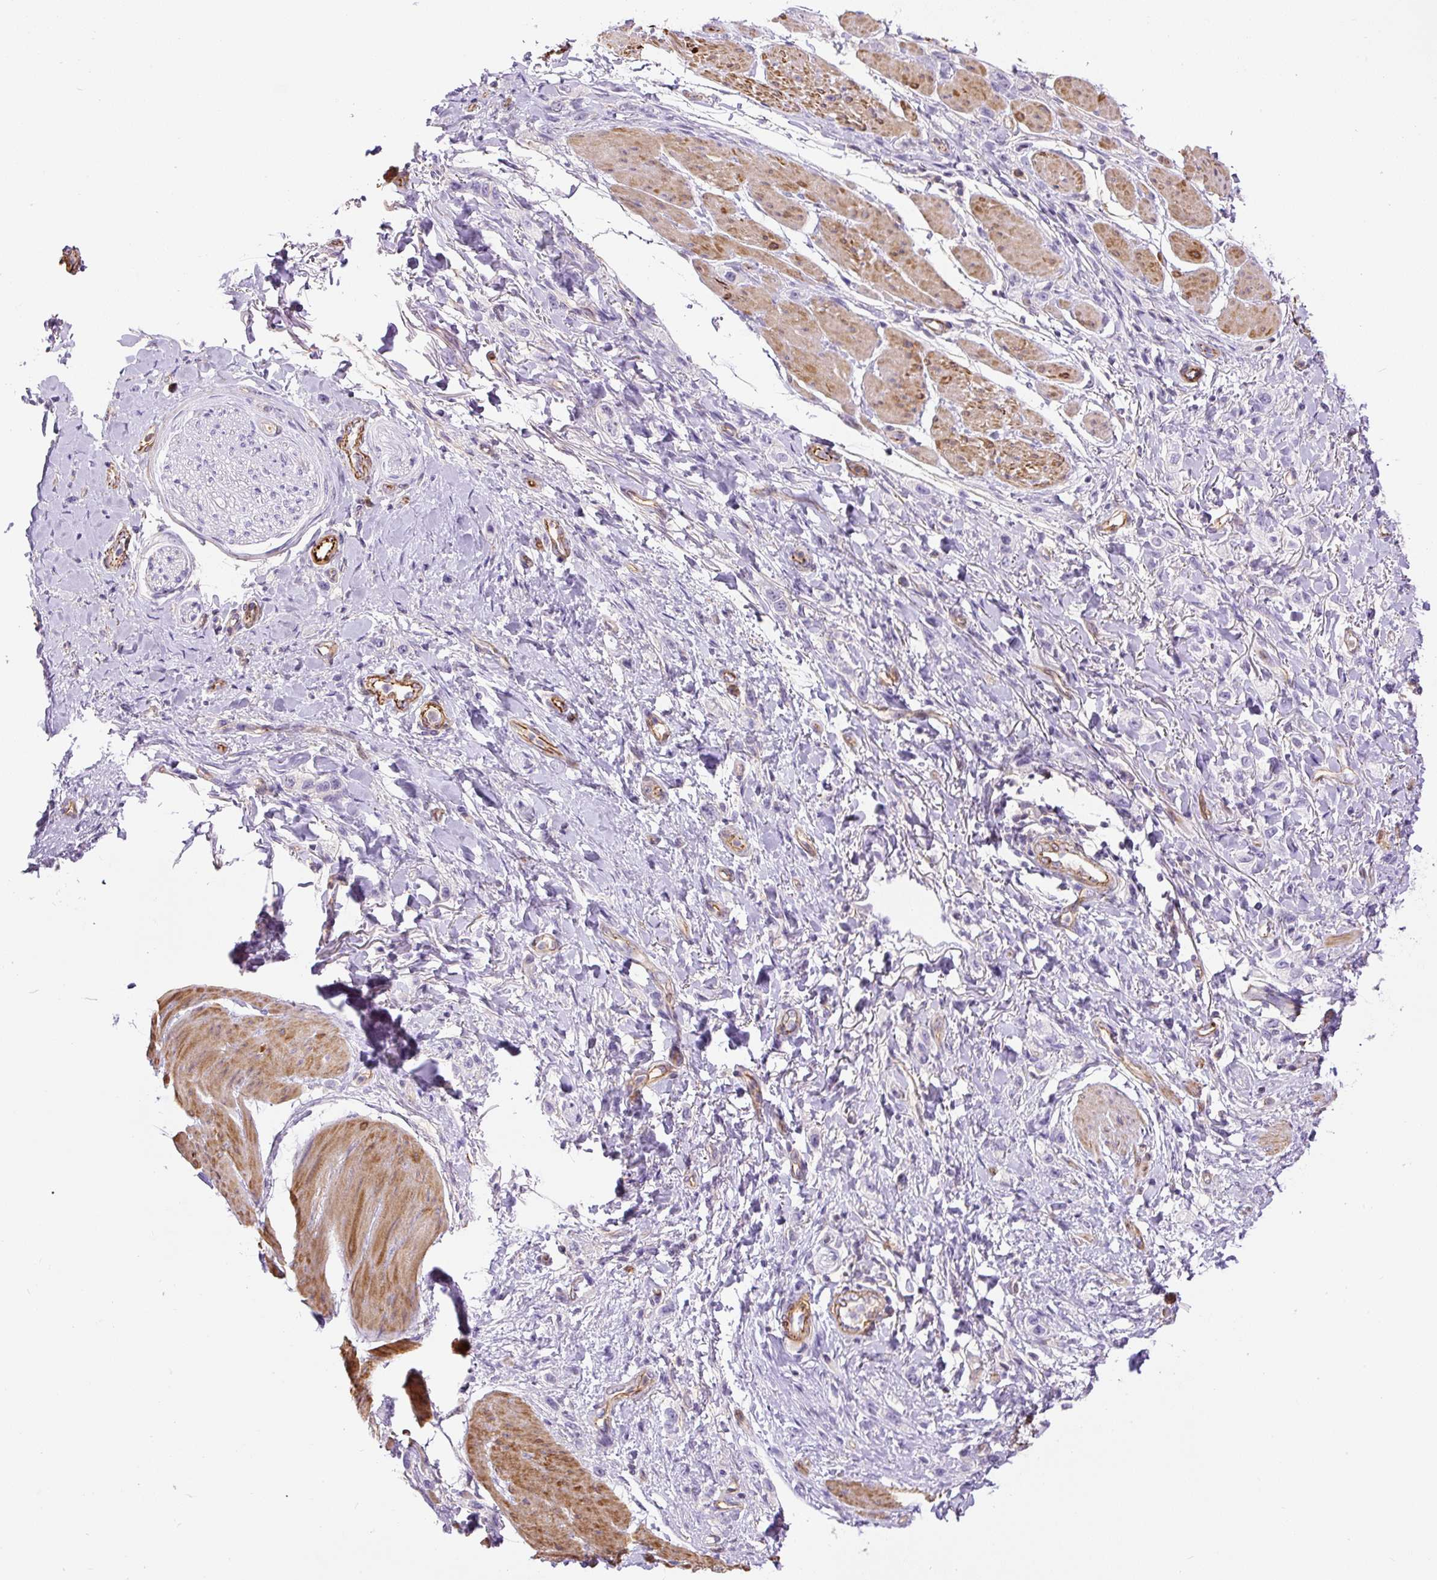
{"staining": {"intensity": "negative", "quantity": "none", "location": "none"}, "tissue": "stomach cancer", "cell_type": "Tumor cells", "image_type": "cancer", "snomed": [{"axis": "morphology", "description": "Adenocarcinoma, NOS"}, {"axis": "topography", "description": "Stomach"}], "caption": "The immunohistochemistry histopathology image has no significant expression in tumor cells of stomach cancer tissue. (Immunohistochemistry (ihc), brightfield microscopy, high magnification).", "gene": "B3GALT5", "patient": {"sex": "female", "age": 65}}